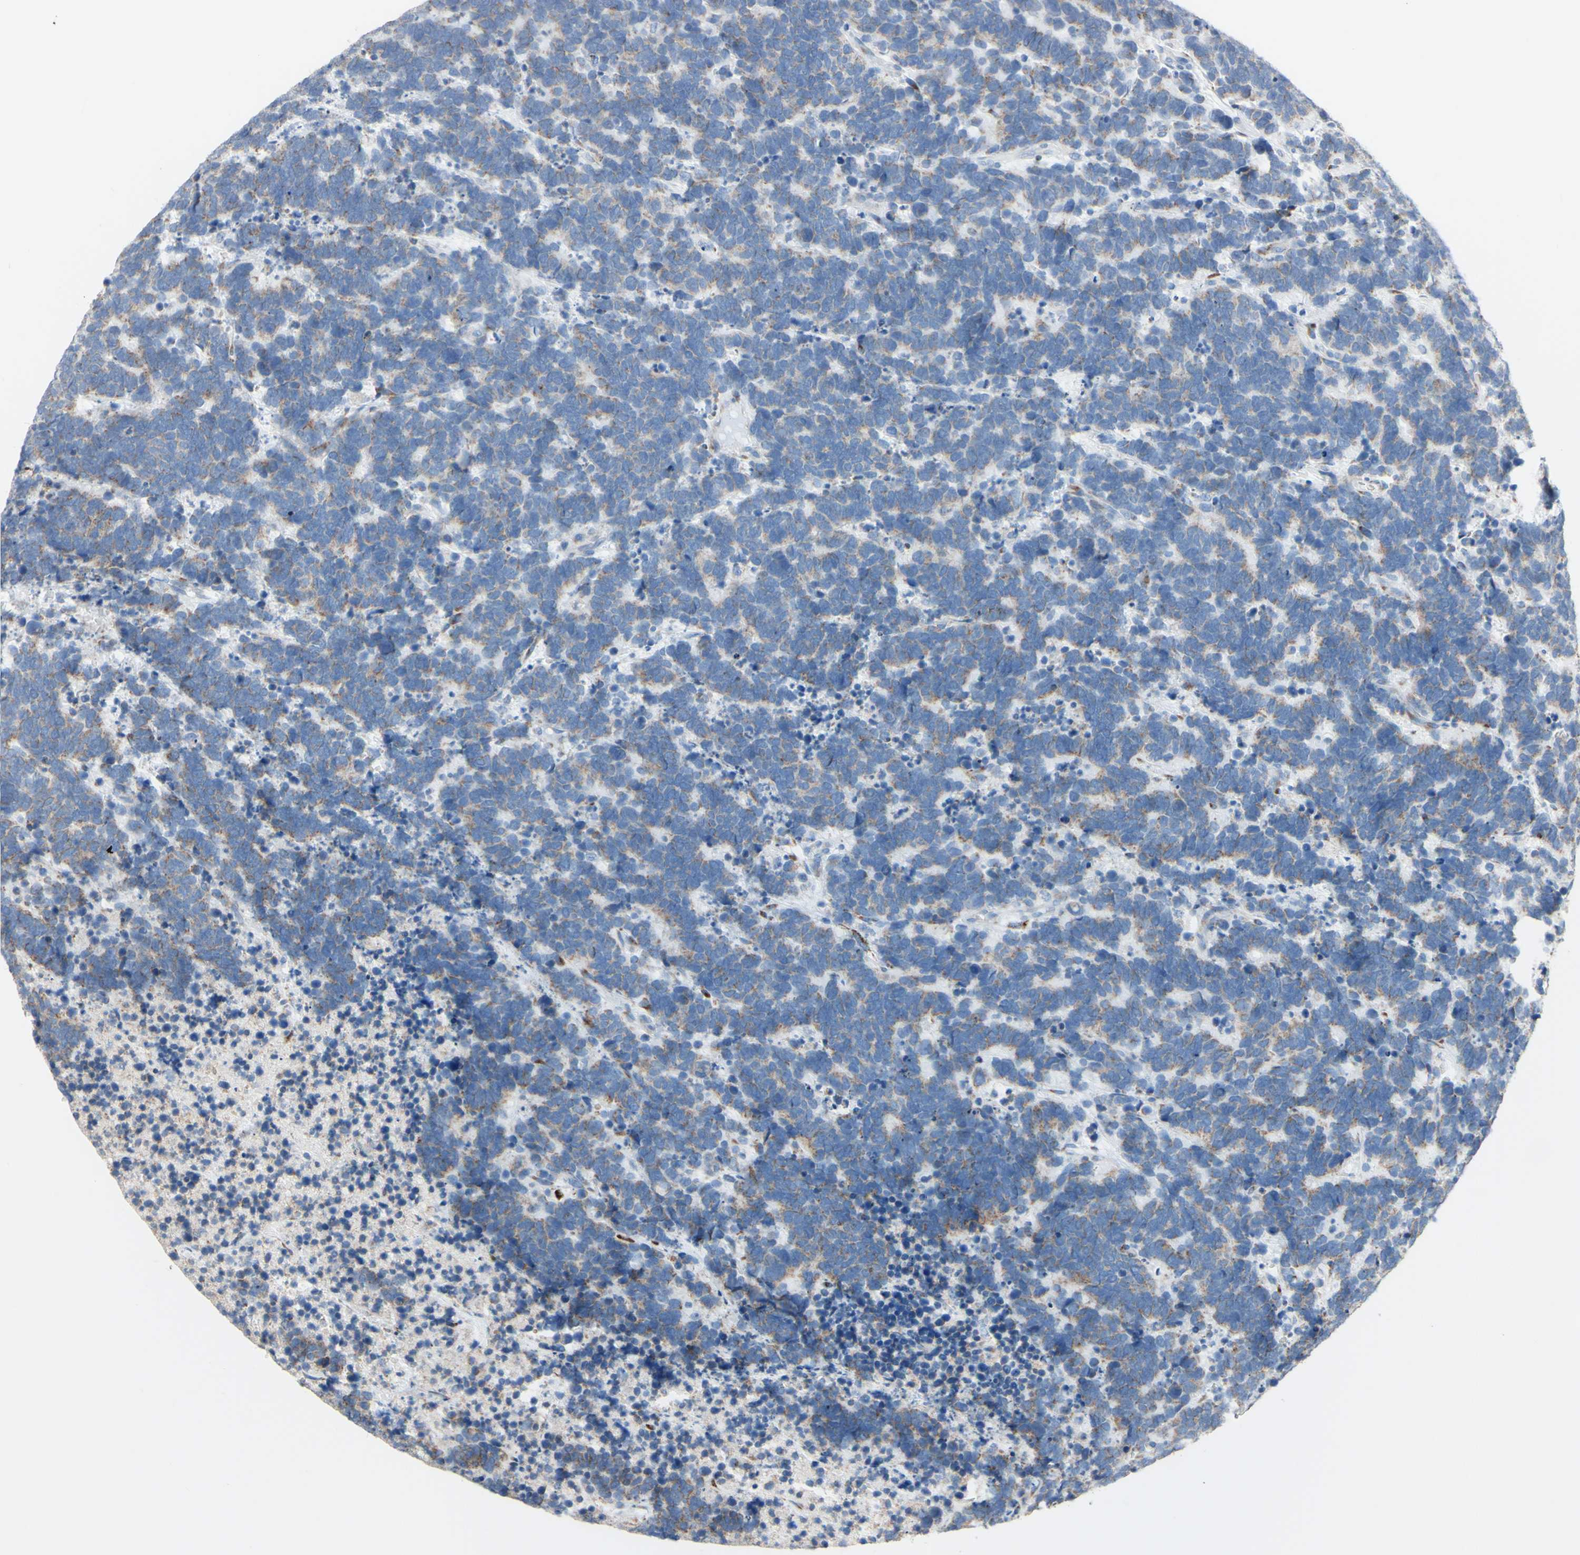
{"staining": {"intensity": "weak", "quantity": "<25%", "location": "cytoplasmic/membranous"}, "tissue": "carcinoid", "cell_type": "Tumor cells", "image_type": "cancer", "snomed": [{"axis": "morphology", "description": "Carcinoma, NOS"}, {"axis": "morphology", "description": "Carcinoid, malignant, NOS"}, {"axis": "topography", "description": "Urinary bladder"}], "caption": "Carcinoma was stained to show a protein in brown. There is no significant positivity in tumor cells. (Stains: DAB IHC with hematoxylin counter stain, Microscopy: brightfield microscopy at high magnification).", "gene": "AGPAT5", "patient": {"sex": "male", "age": 57}}